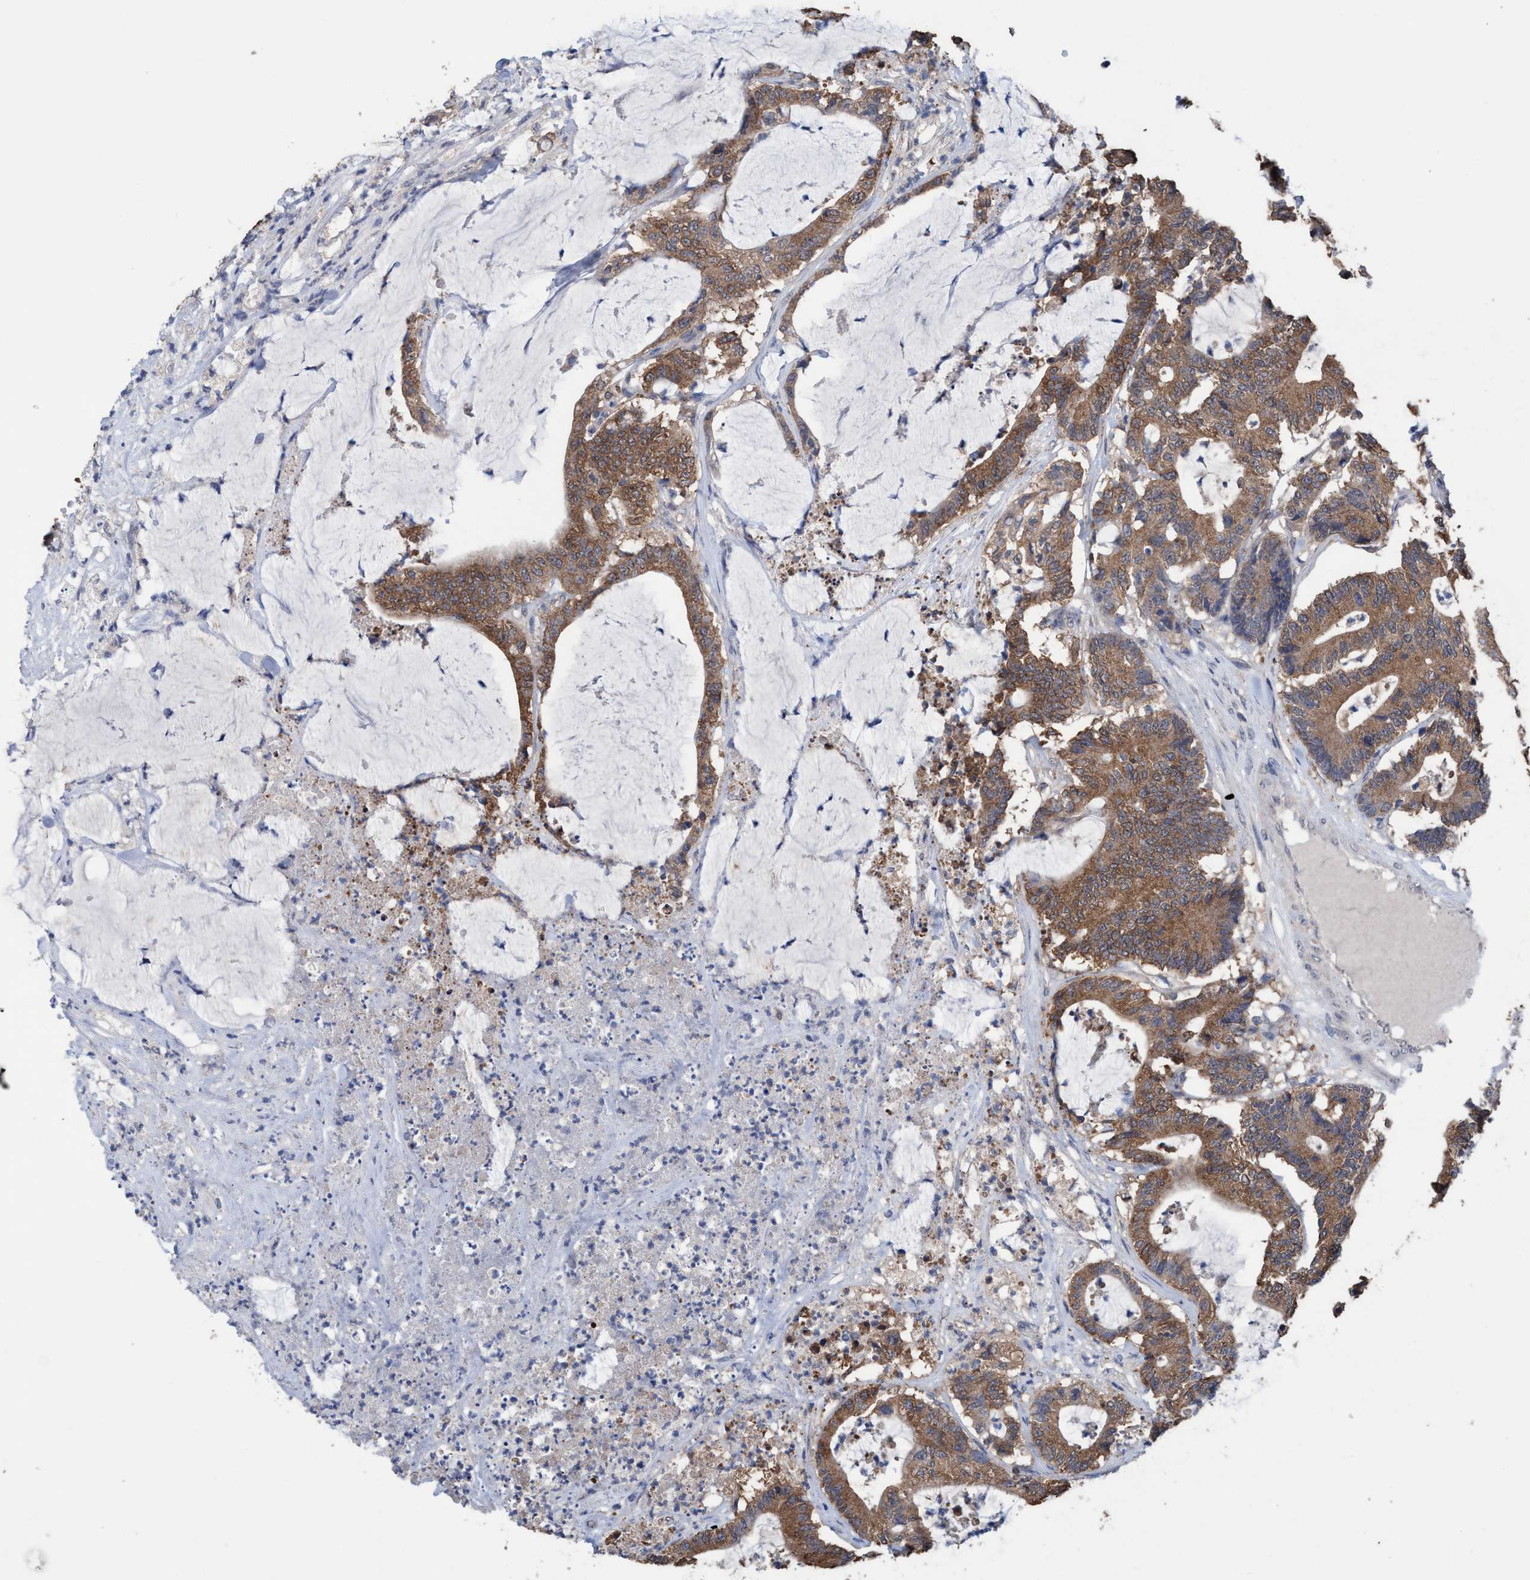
{"staining": {"intensity": "moderate", "quantity": ">75%", "location": "cytoplasmic/membranous"}, "tissue": "colorectal cancer", "cell_type": "Tumor cells", "image_type": "cancer", "snomed": [{"axis": "morphology", "description": "Adenocarcinoma, NOS"}, {"axis": "topography", "description": "Colon"}], "caption": "Immunohistochemical staining of human adenocarcinoma (colorectal) shows moderate cytoplasmic/membranous protein positivity in about >75% of tumor cells. The staining was performed using DAB (3,3'-diaminobenzidine) to visualize the protein expression in brown, while the nuclei were stained in blue with hematoxylin (Magnification: 20x).", "gene": "GLOD4", "patient": {"sex": "female", "age": 84}}